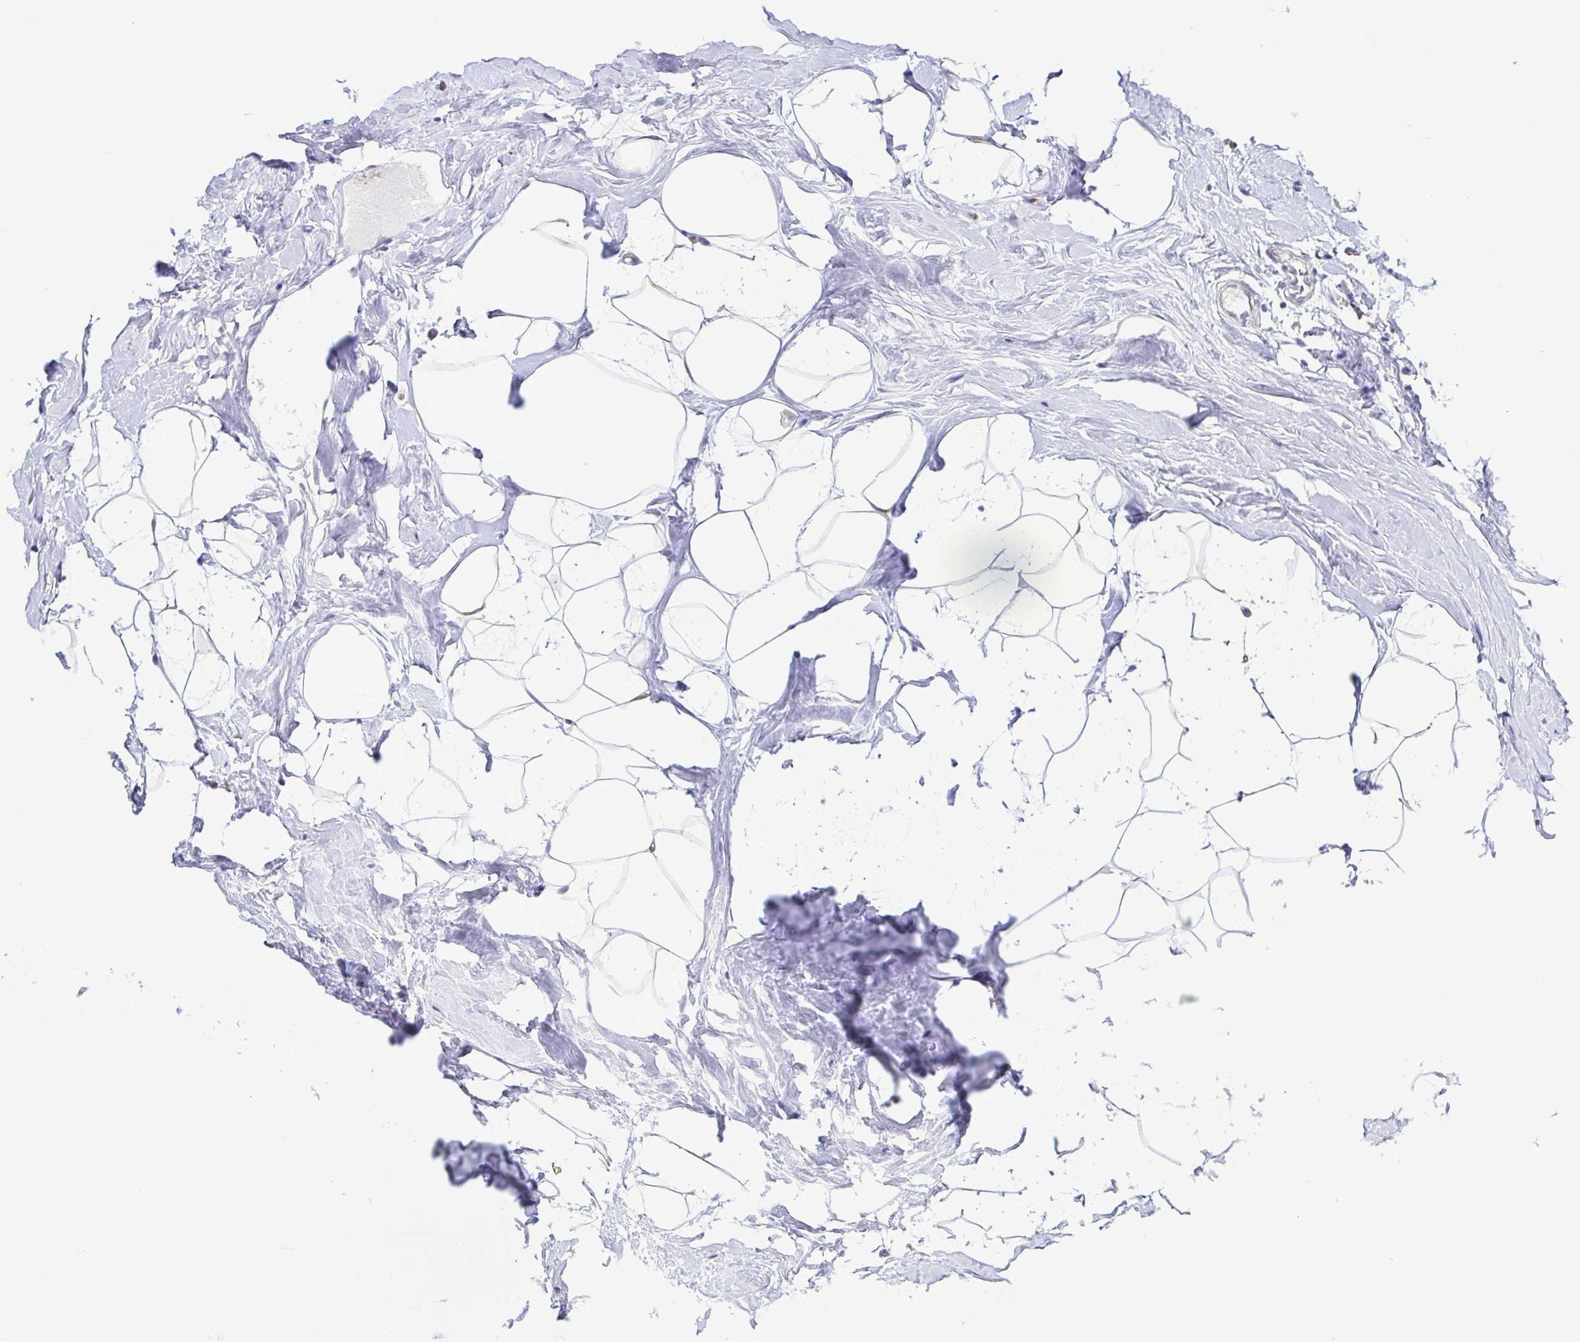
{"staining": {"intensity": "negative", "quantity": "none", "location": "none"}, "tissue": "breast", "cell_type": "Adipocytes", "image_type": "normal", "snomed": [{"axis": "morphology", "description": "Normal tissue, NOS"}, {"axis": "topography", "description": "Breast"}], "caption": "IHC micrograph of unremarkable breast: human breast stained with DAB displays no significant protein staining in adipocytes. (DAB immunohistochemistry, high magnification).", "gene": "CBY2", "patient": {"sex": "female", "age": 32}}